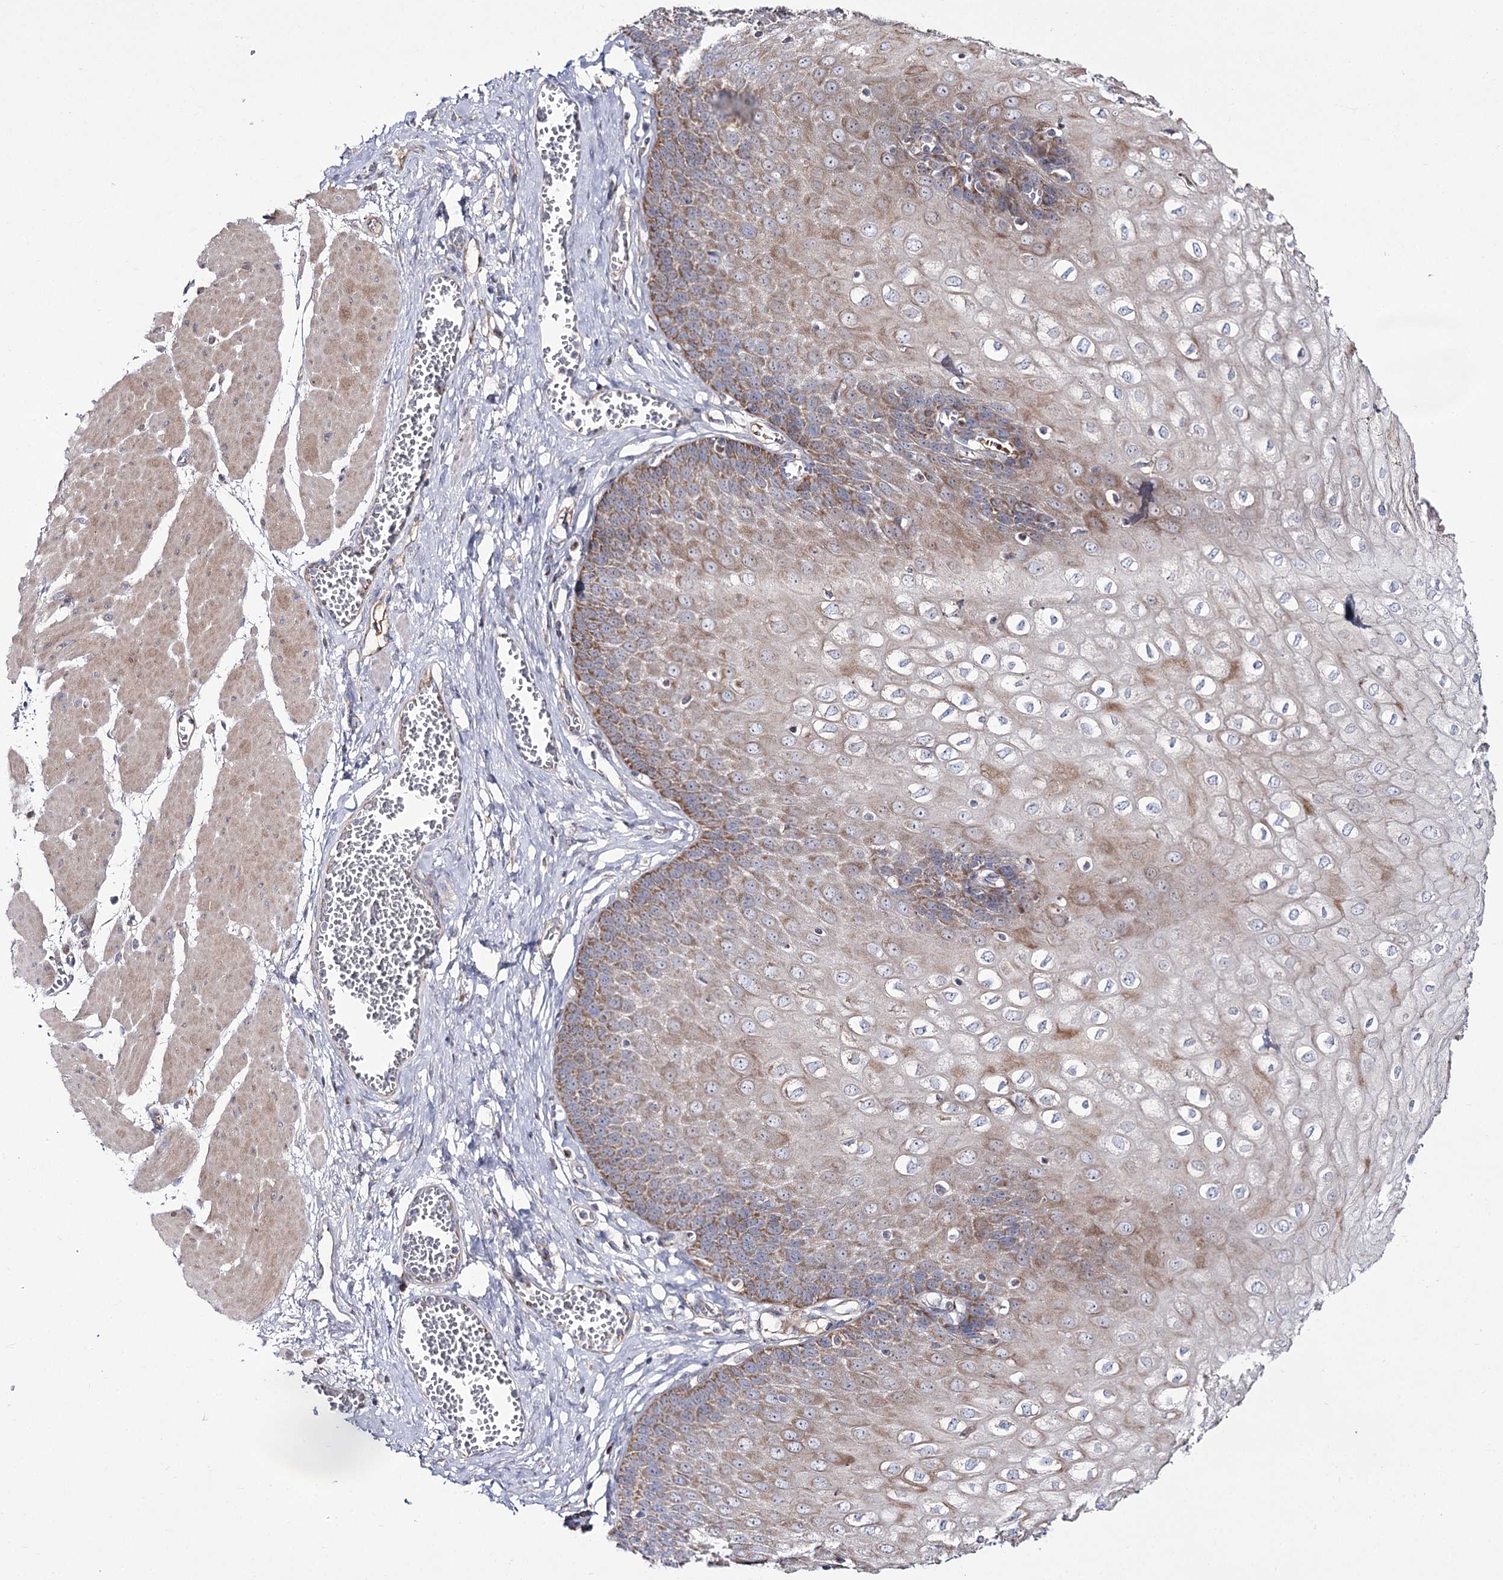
{"staining": {"intensity": "moderate", "quantity": ">75%", "location": "cytoplasmic/membranous"}, "tissue": "esophagus", "cell_type": "Squamous epithelial cells", "image_type": "normal", "snomed": [{"axis": "morphology", "description": "Normal tissue, NOS"}, {"axis": "topography", "description": "Esophagus"}], "caption": "The image exhibits staining of benign esophagus, revealing moderate cytoplasmic/membranous protein staining (brown color) within squamous epithelial cells.", "gene": "NADK2", "patient": {"sex": "male", "age": 60}}